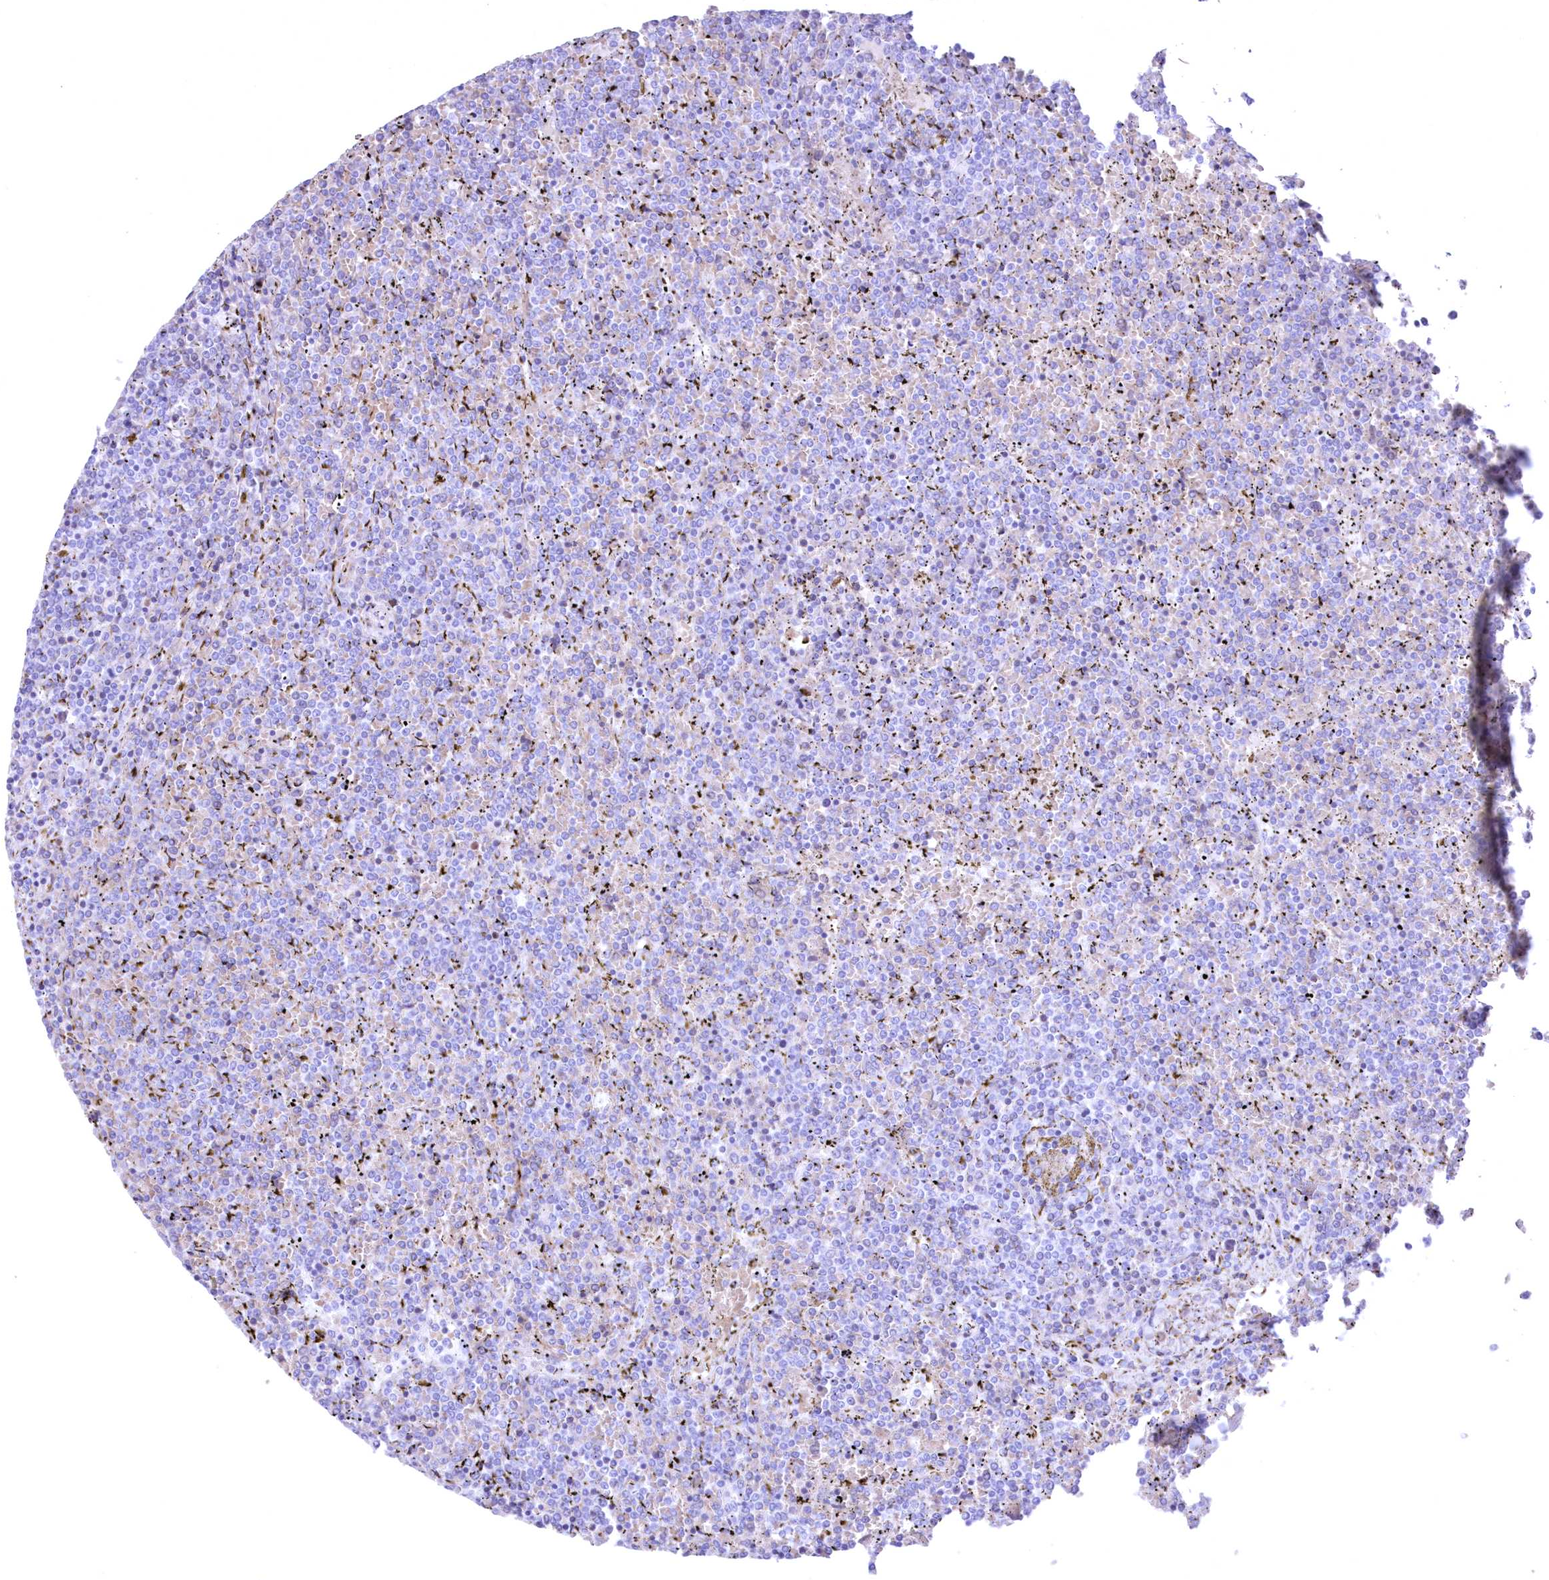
{"staining": {"intensity": "negative", "quantity": "none", "location": "none"}, "tissue": "lymphoma", "cell_type": "Tumor cells", "image_type": "cancer", "snomed": [{"axis": "morphology", "description": "Malignant lymphoma, non-Hodgkin's type, Low grade"}, {"axis": "topography", "description": "Spleen"}], "caption": "High power microscopy photomicrograph of an immunohistochemistry (IHC) histopathology image of low-grade malignant lymphoma, non-Hodgkin's type, revealing no significant positivity in tumor cells.", "gene": "WDR74", "patient": {"sex": "female", "age": 19}}